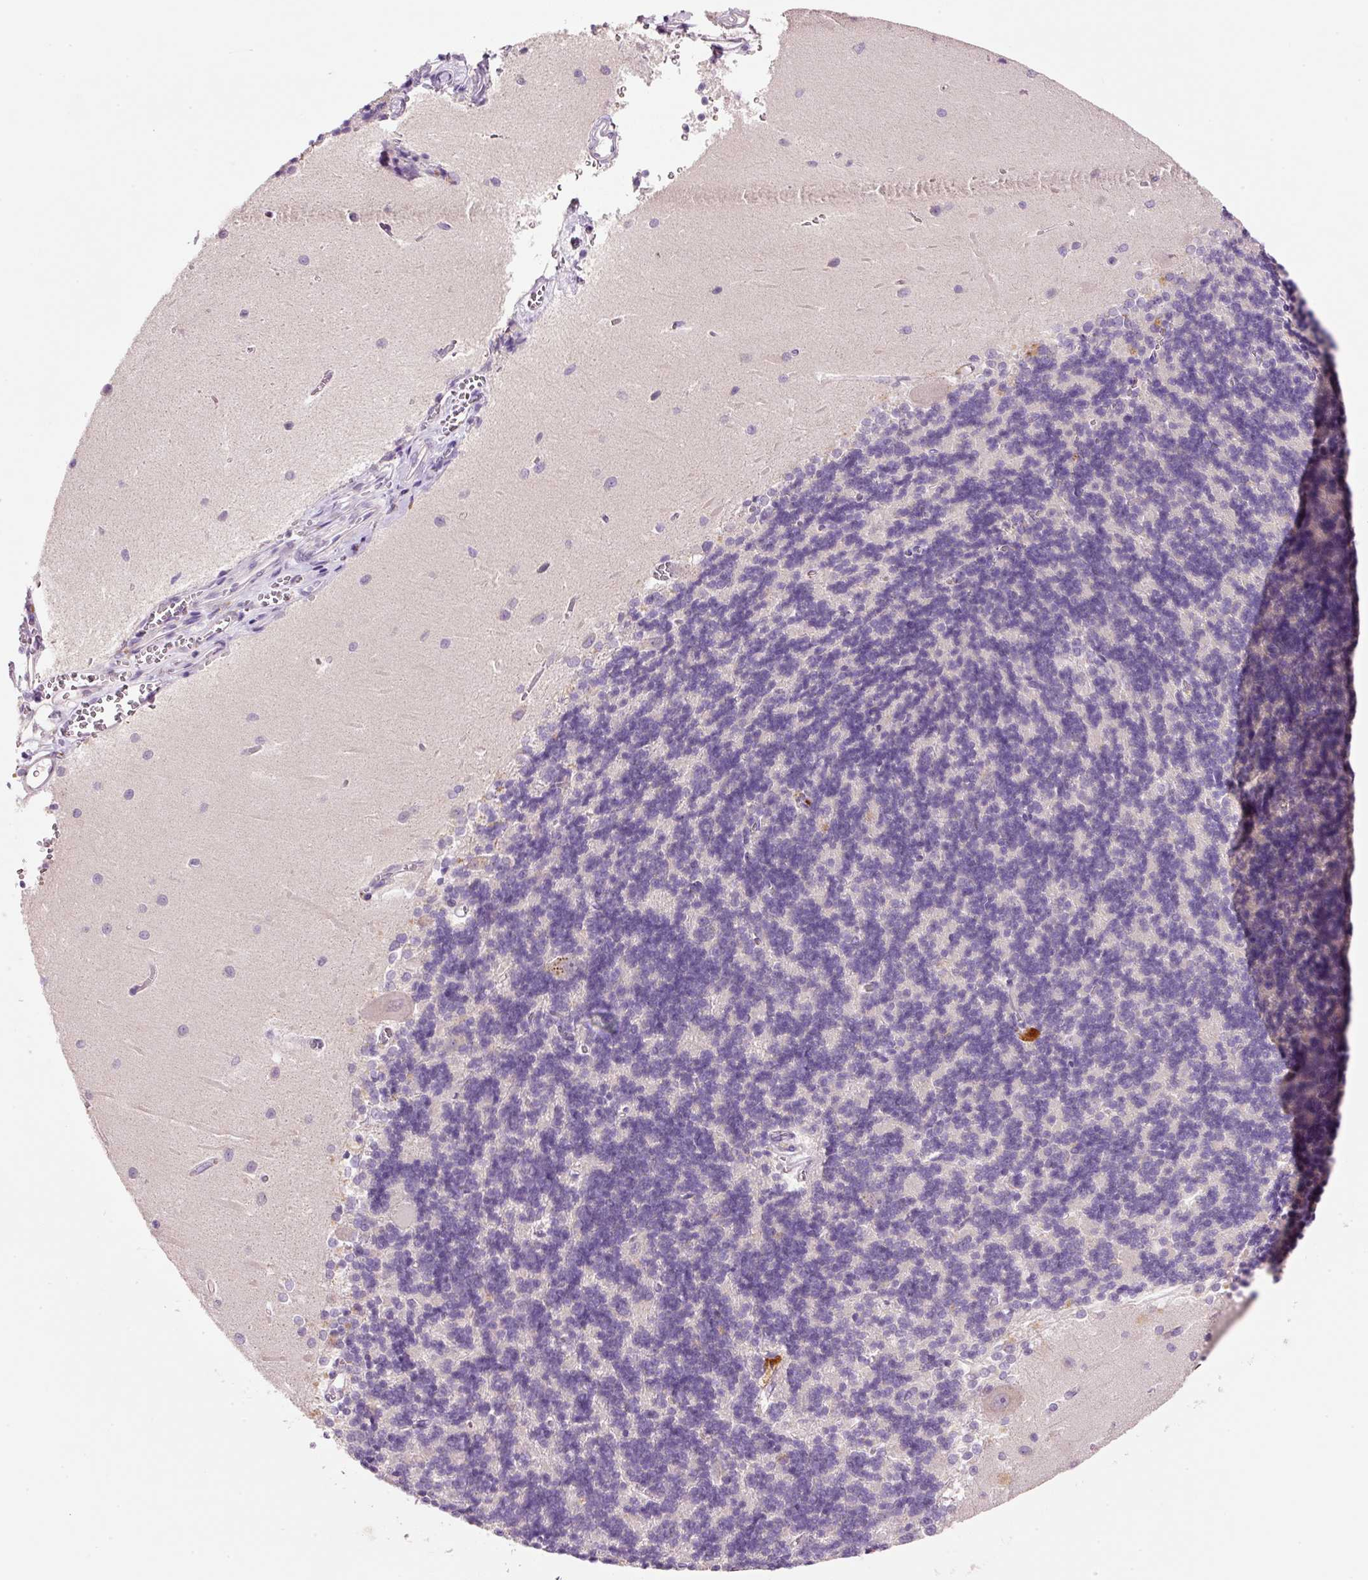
{"staining": {"intensity": "negative", "quantity": "none", "location": "none"}, "tissue": "cerebellum", "cell_type": "Cells in granular layer", "image_type": "normal", "snomed": [{"axis": "morphology", "description": "Normal tissue, NOS"}, {"axis": "topography", "description": "Cerebellum"}], "caption": "Immunohistochemistry (IHC) photomicrograph of normal cerebellum stained for a protein (brown), which demonstrates no staining in cells in granular layer.", "gene": "TENT5C", "patient": {"sex": "male", "age": 37}}